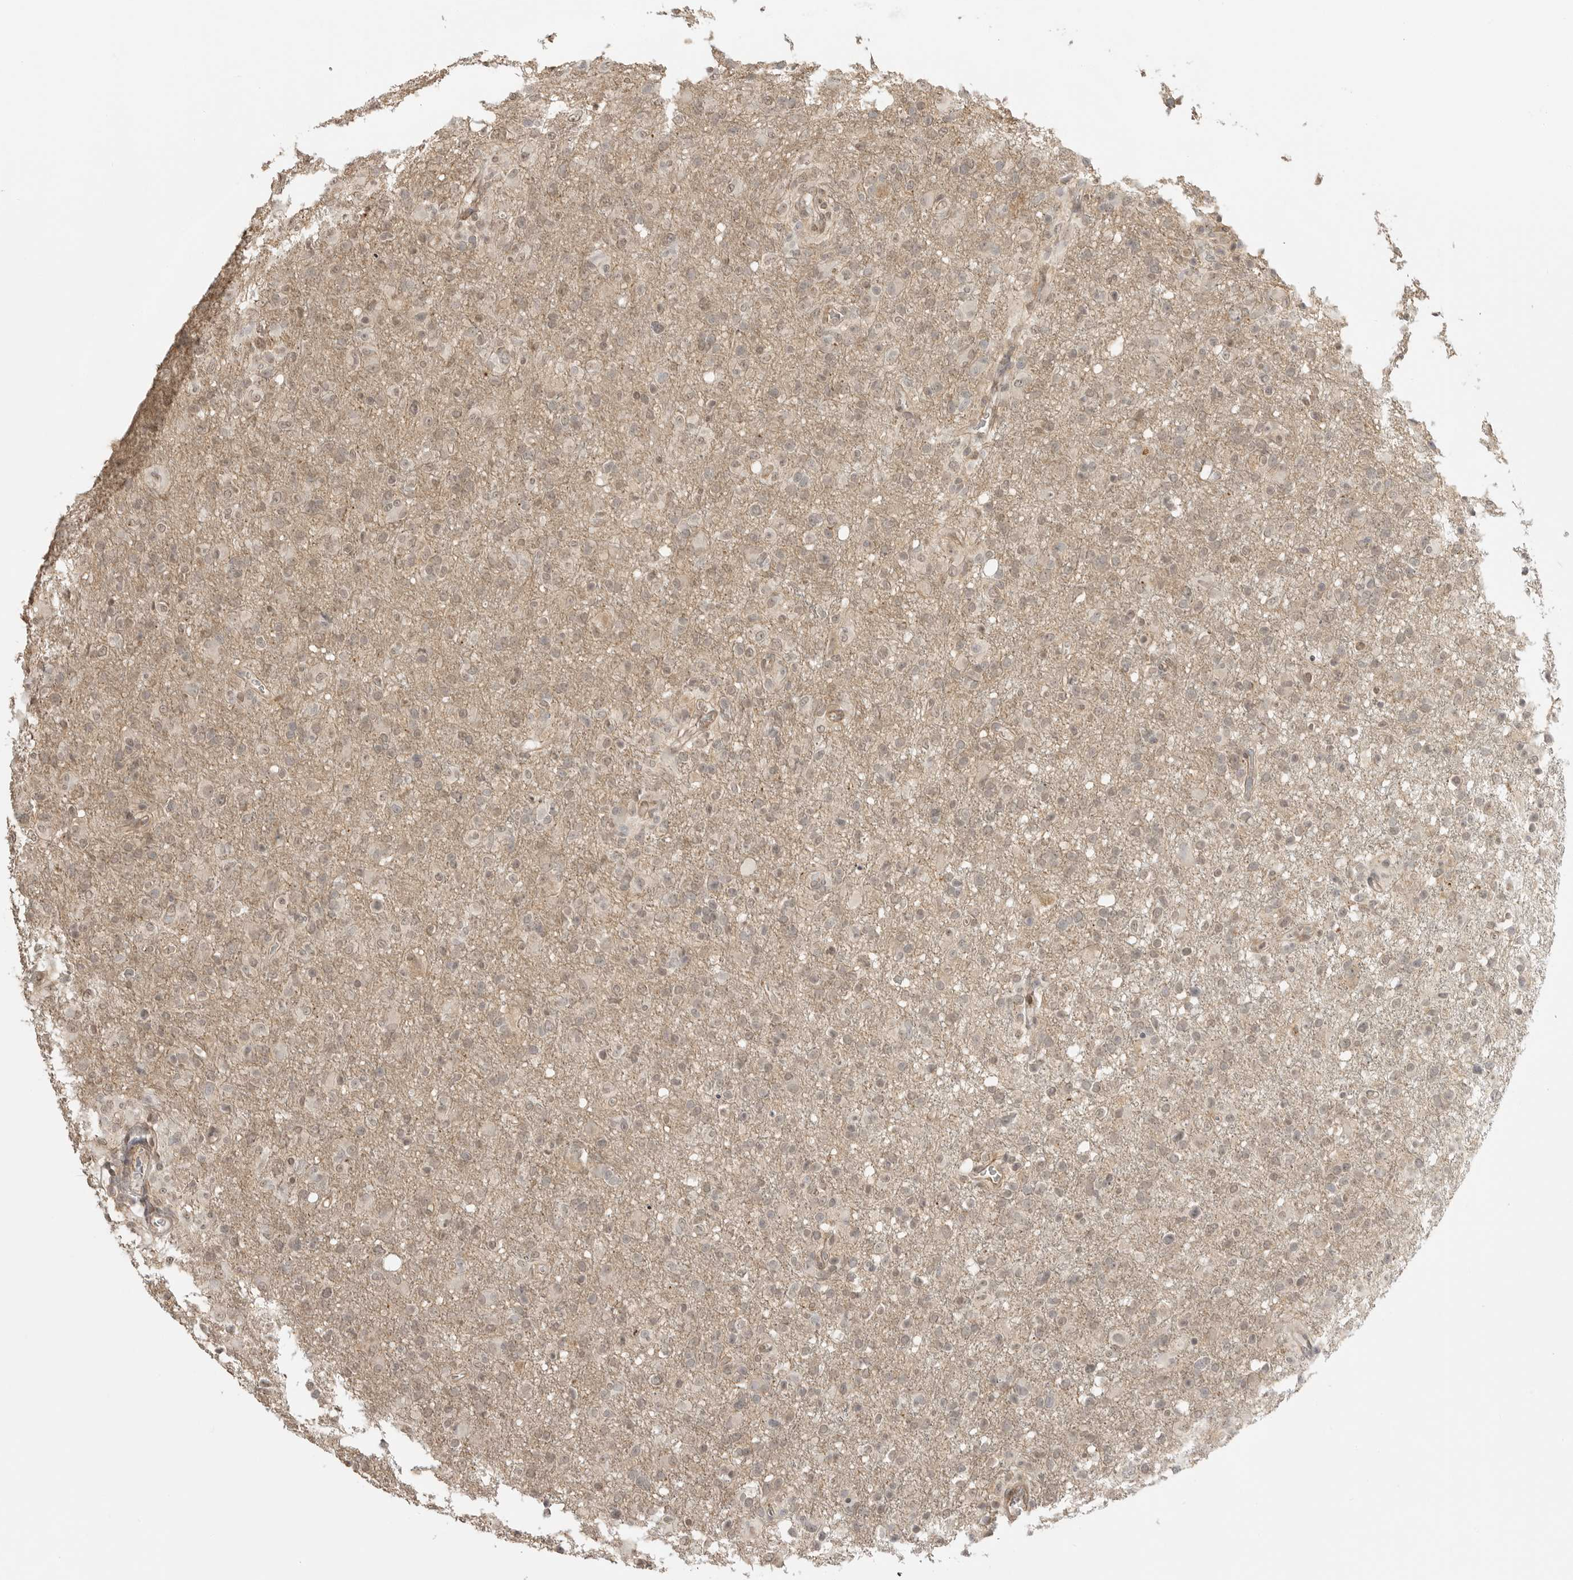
{"staining": {"intensity": "weak", "quantity": "<25%", "location": "nuclear"}, "tissue": "glioma", "cell_type": "Tumor cells", "image_type": "cancer", "snomed": [{"axis": "morphology", "description": "Glioma, malignant, High grade"}, {"axis": "topography", "description": "Brain"}], "caption": "This is an immunohistochemistry image of human glioma. There is no staining in tumor cells.", "gene": "GPC2", "patient": {"sex": "female", "age": 57}}